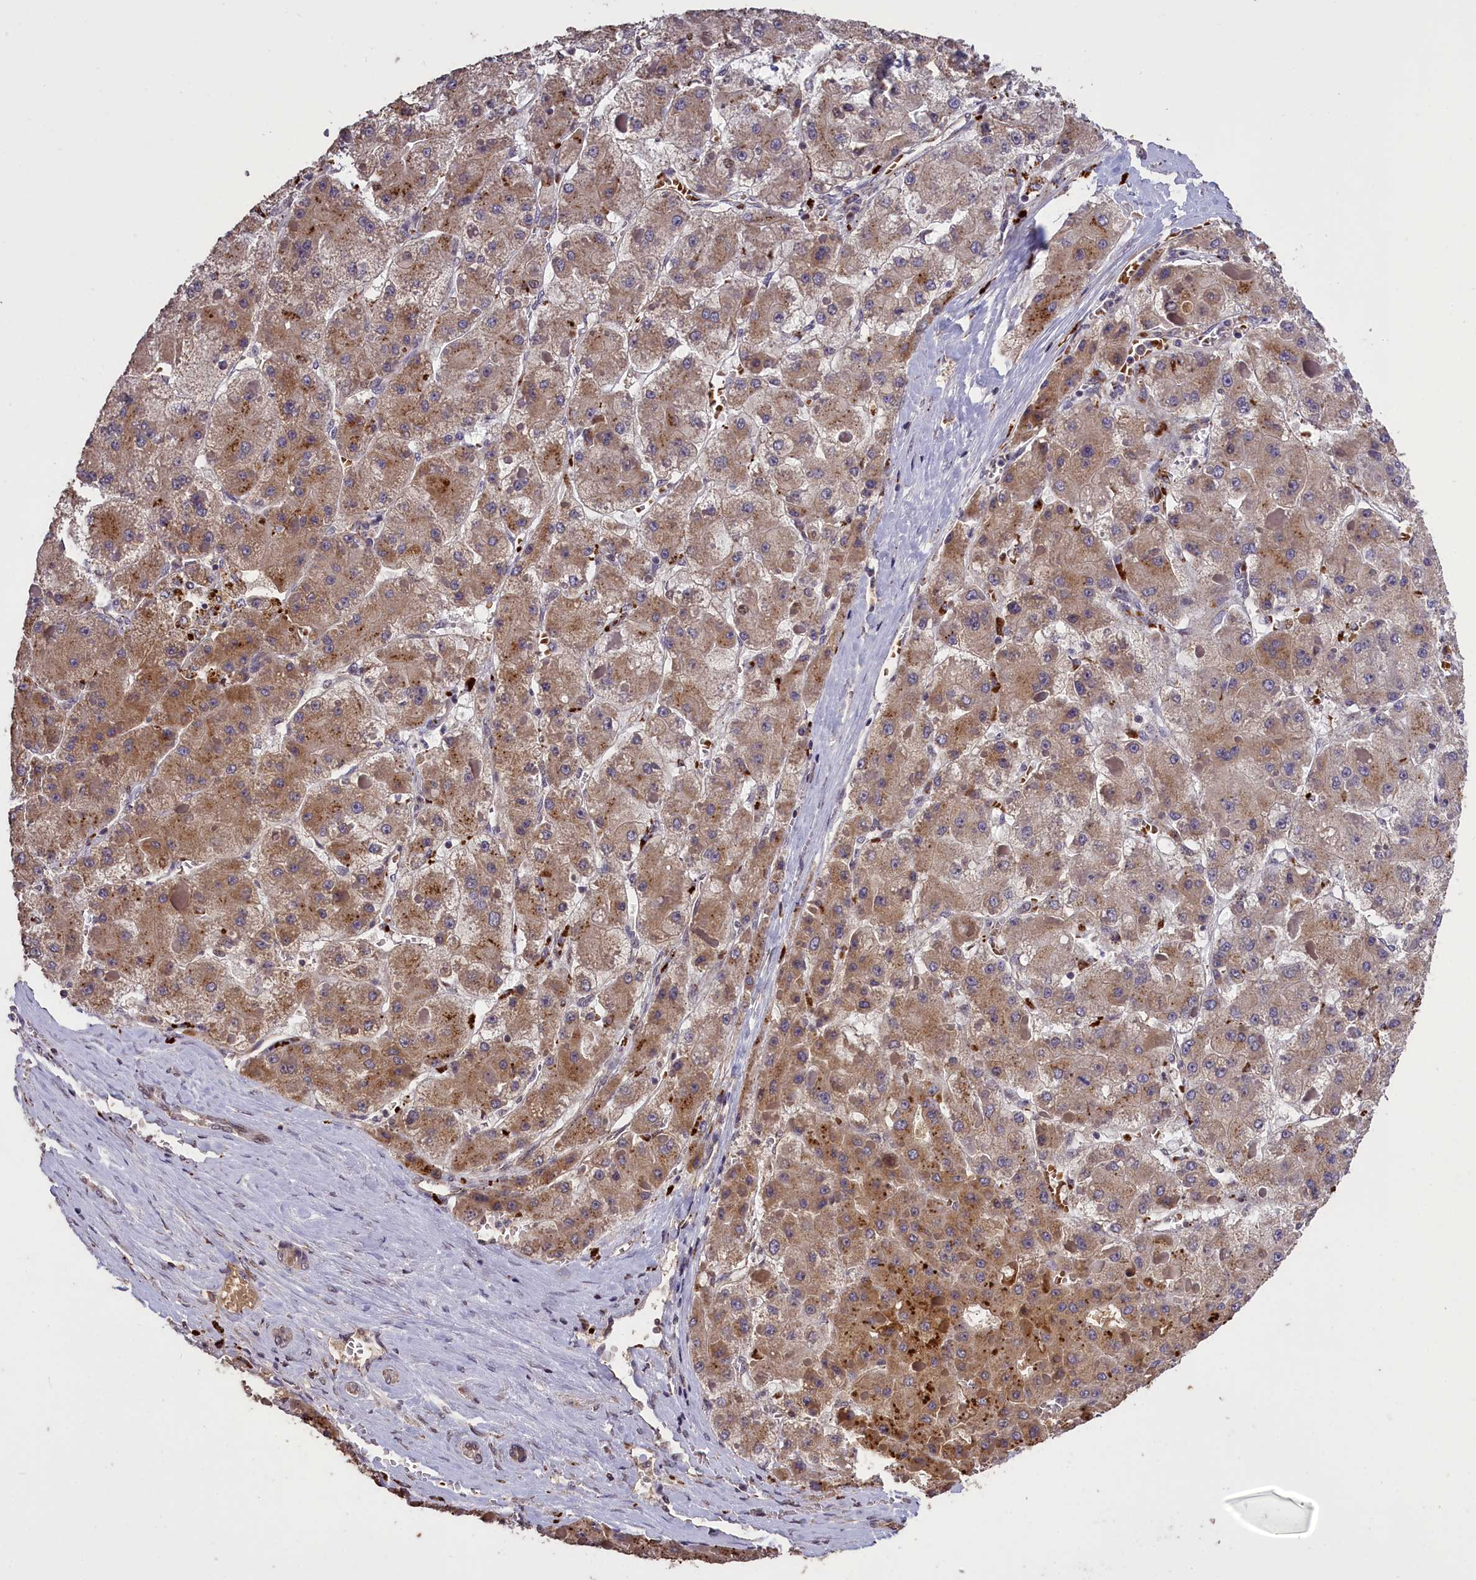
{"staining": {"intensity": "moderate", "quantity": ">75%", "location": "cytoplasmic/membranous"}, "tissue": "liver cancer", "cell_type": "Tumor cells", "image_type": "cancer", "snomed": [{"axis": "morphology", "description": "Carcinoma, Hepatocellular, NOS"}, {"axis": "topography", "description": "Liver"}], "caption": "Immunohistochemistry of liver hepatocellular carcinoma shows medium levels of moderate cytoplasmic/membranous expression in approximately >75% of tumor cells.", "gene": "CLRN2", "patient": {"sex": "female", "age": 73}}